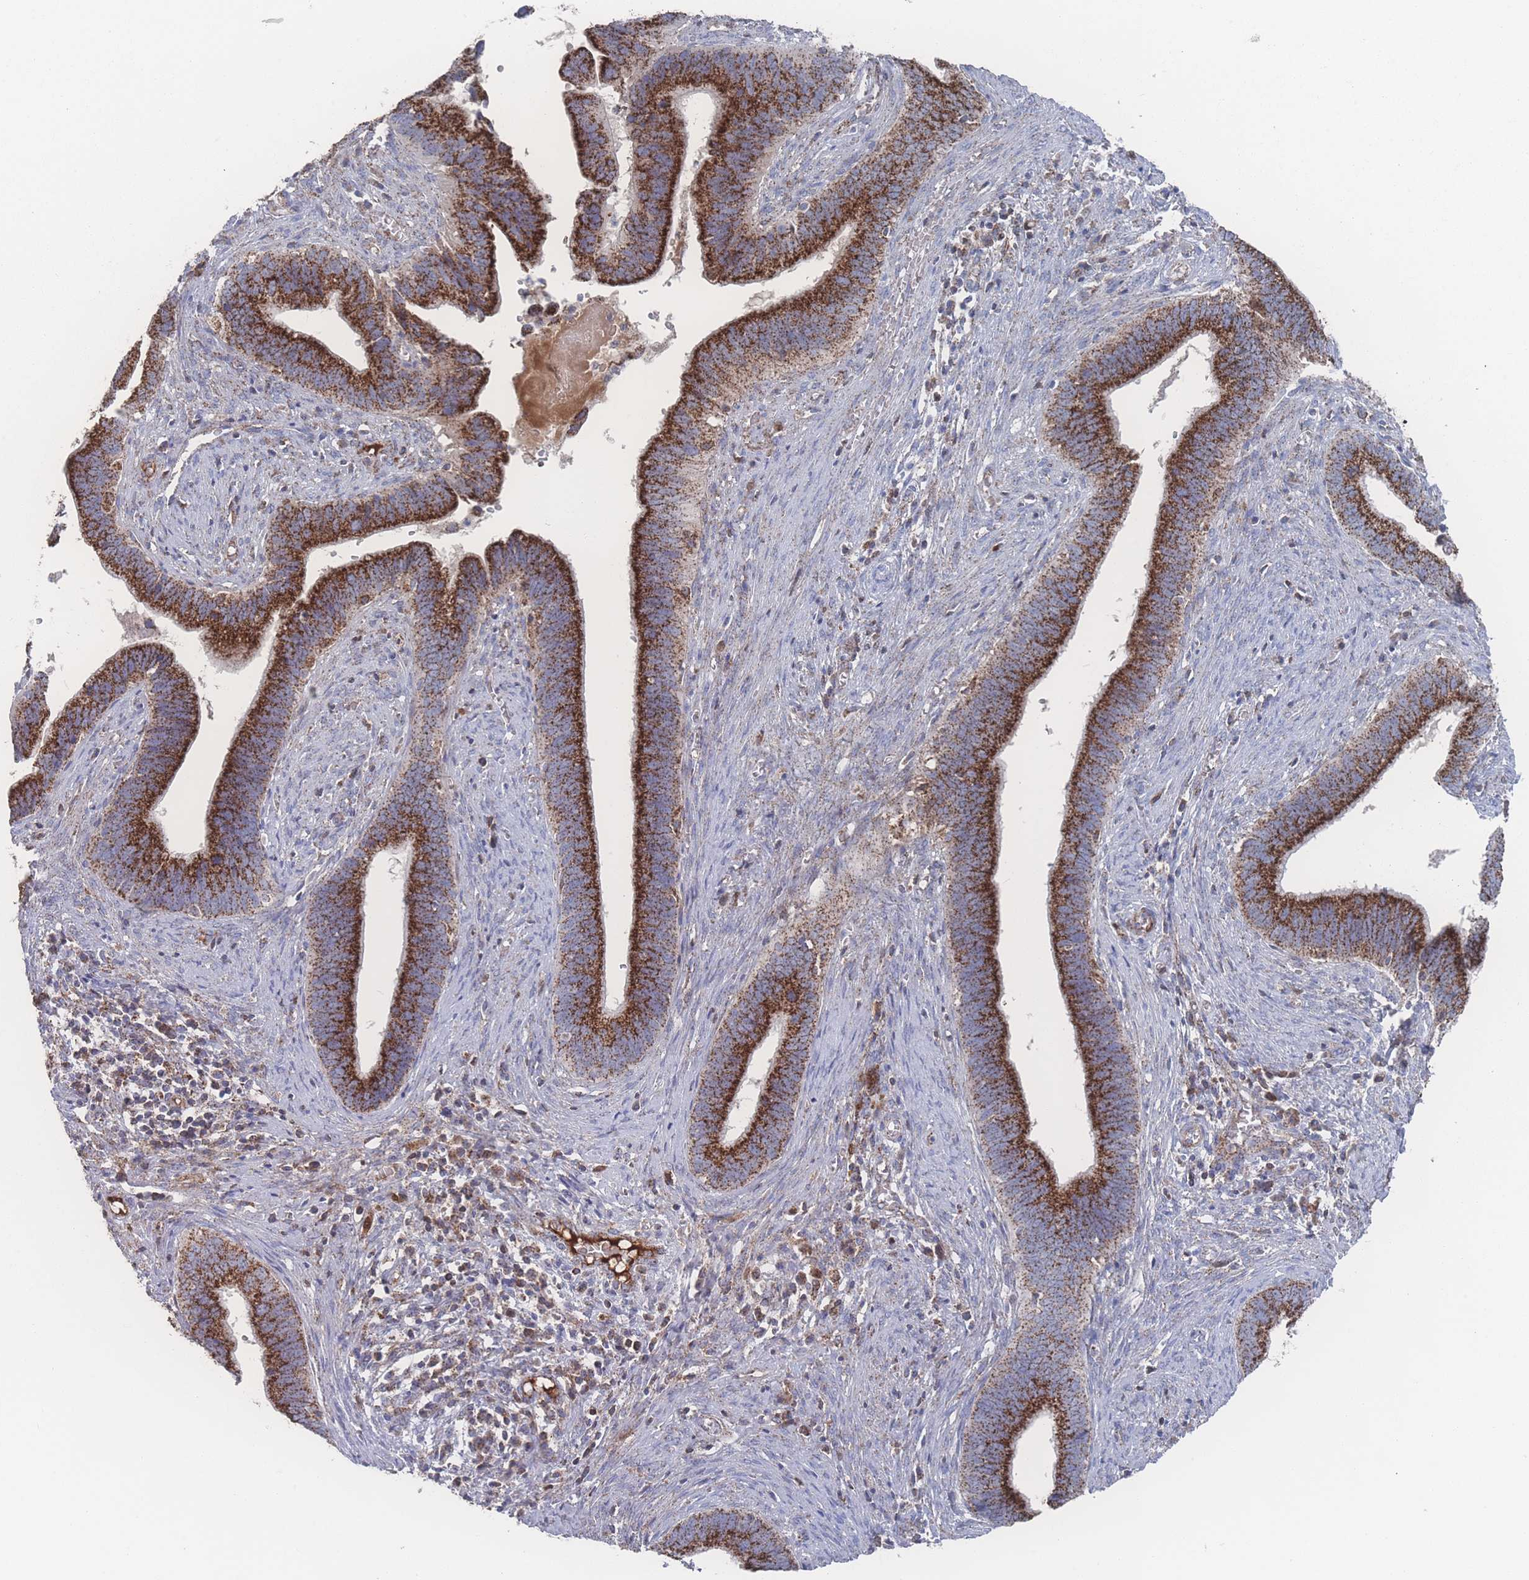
{"staining": {"intensity": "strong", "quantity": ">75%", "location": "cytoplasmic/membranous"}, "tissue": "cervical cancer", "cell_type": "Tumor cells", "image_type": "cancer", "snomed": [{"axis": "morphology", "description": "Adenocarcinoma, NOS"}, {"axis": "topography", "description": "Cervix"}], "caption": "High-magnification brightfield microscopy of adenocarcinoma (cervical) stained with DAB (3,3'-diaminobenzidine) (brown) and counterstained with hematoxylin (blue). tumor cells exhibit strong cytoplasmic/membranous positivity is appreciated in about>75% of cells.", "gene": "PEX14", "patient": {"sex": "female", "age": 42}}